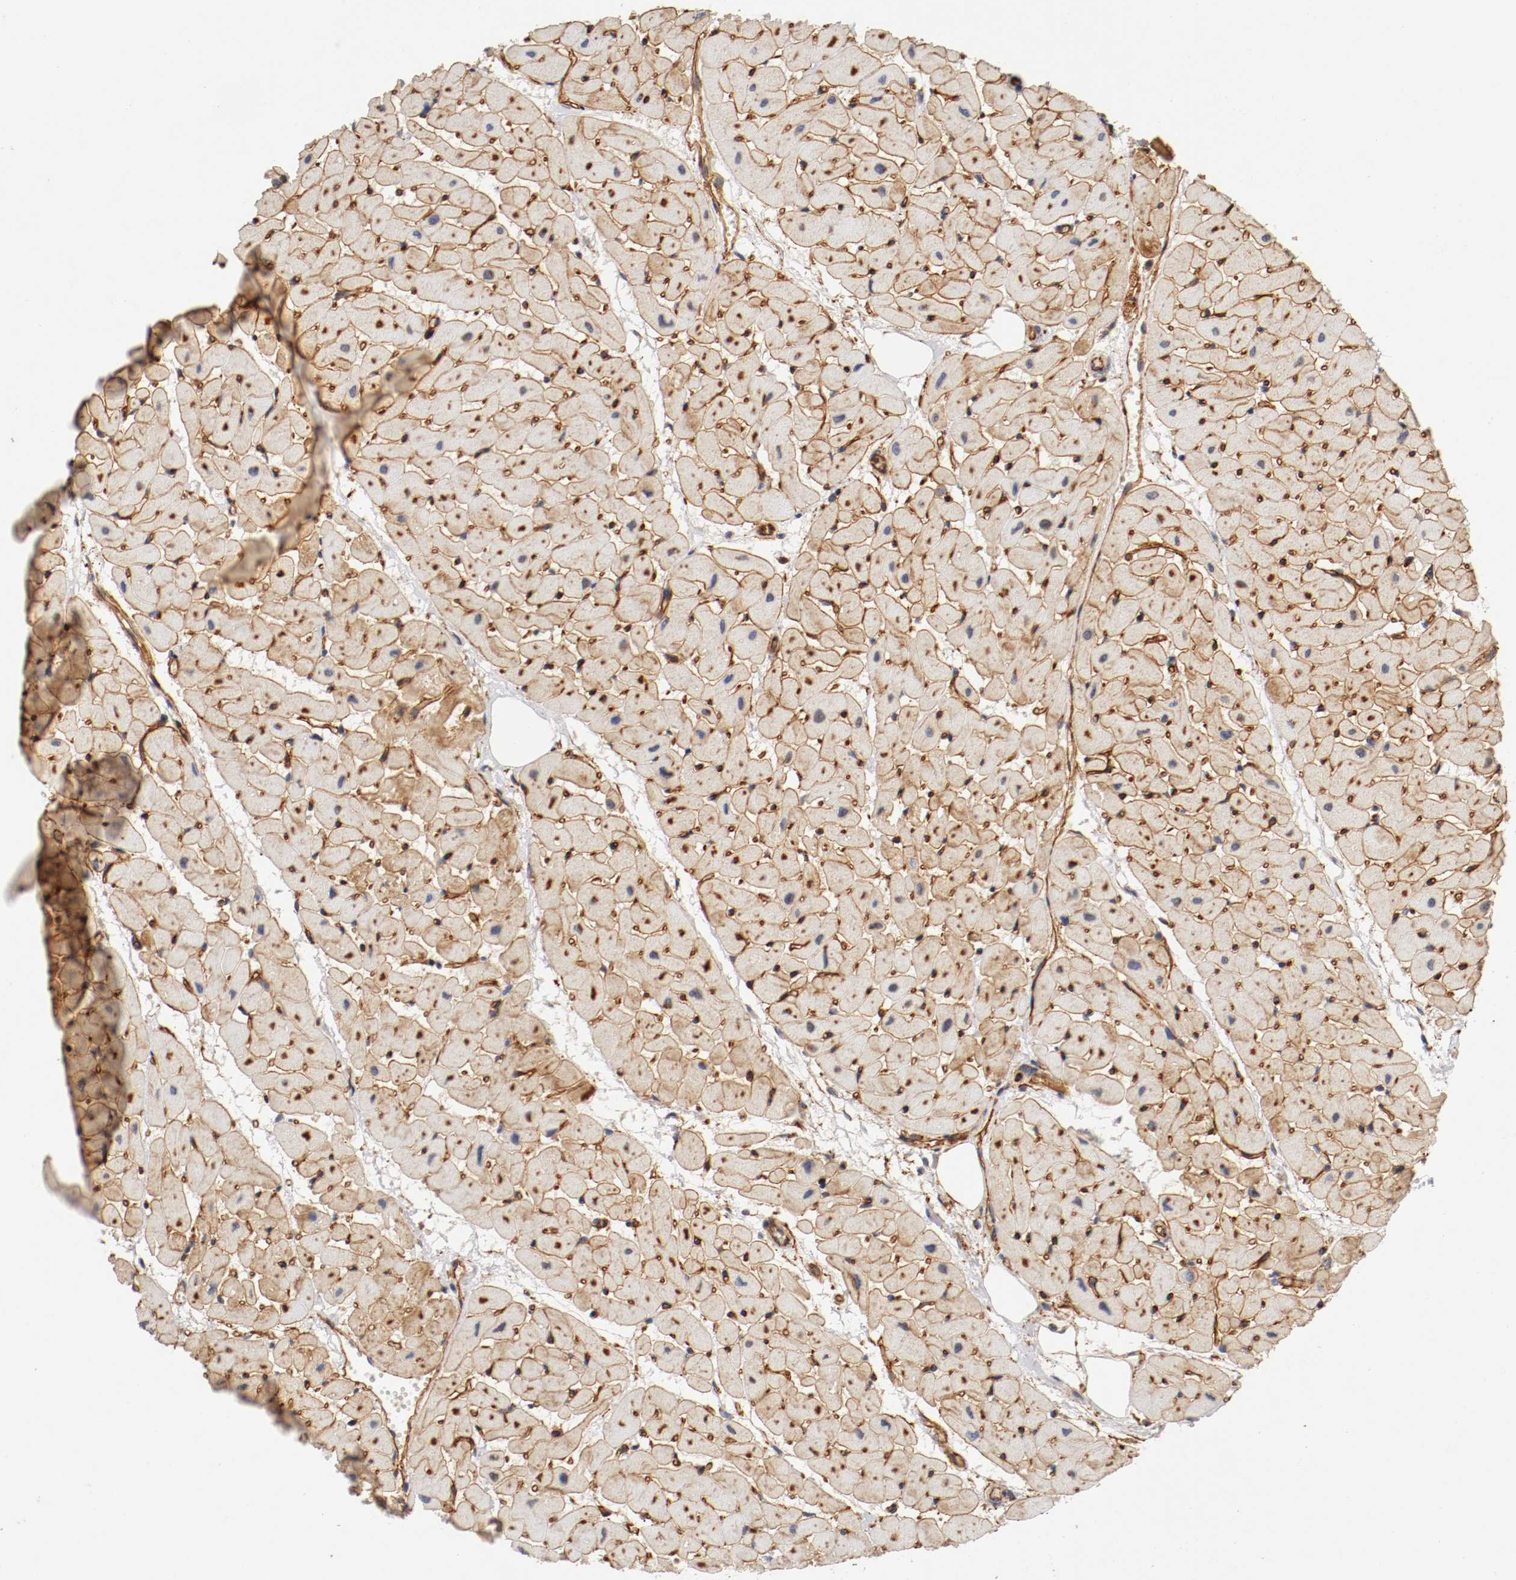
{"staining": {"intensity": "strong", "quantity": ">75%", "location": "cytoplasmic/membranous,nuclear"}, "tissue": "heart muscle", "cell_type": "Cardiomyocytes", "image_type": "normal", "snomed": [{"axis": "morphology", "description": "Normal tissue, NOS"}, {"axis": "topography", "description": "Heart"}], "caption": "Cardiomyocytes demonstrate high levels of strong cytoplasmic/membranous,nuclear expression in approximately >75% of cells in unremarkable heart muscle. Using DAB (brown) and hematoxylin (blue) stains, captured at high magnification using brightfield microscopy.", "gene": "TYK2", "patient": {"sex": "female", "age": 19}}